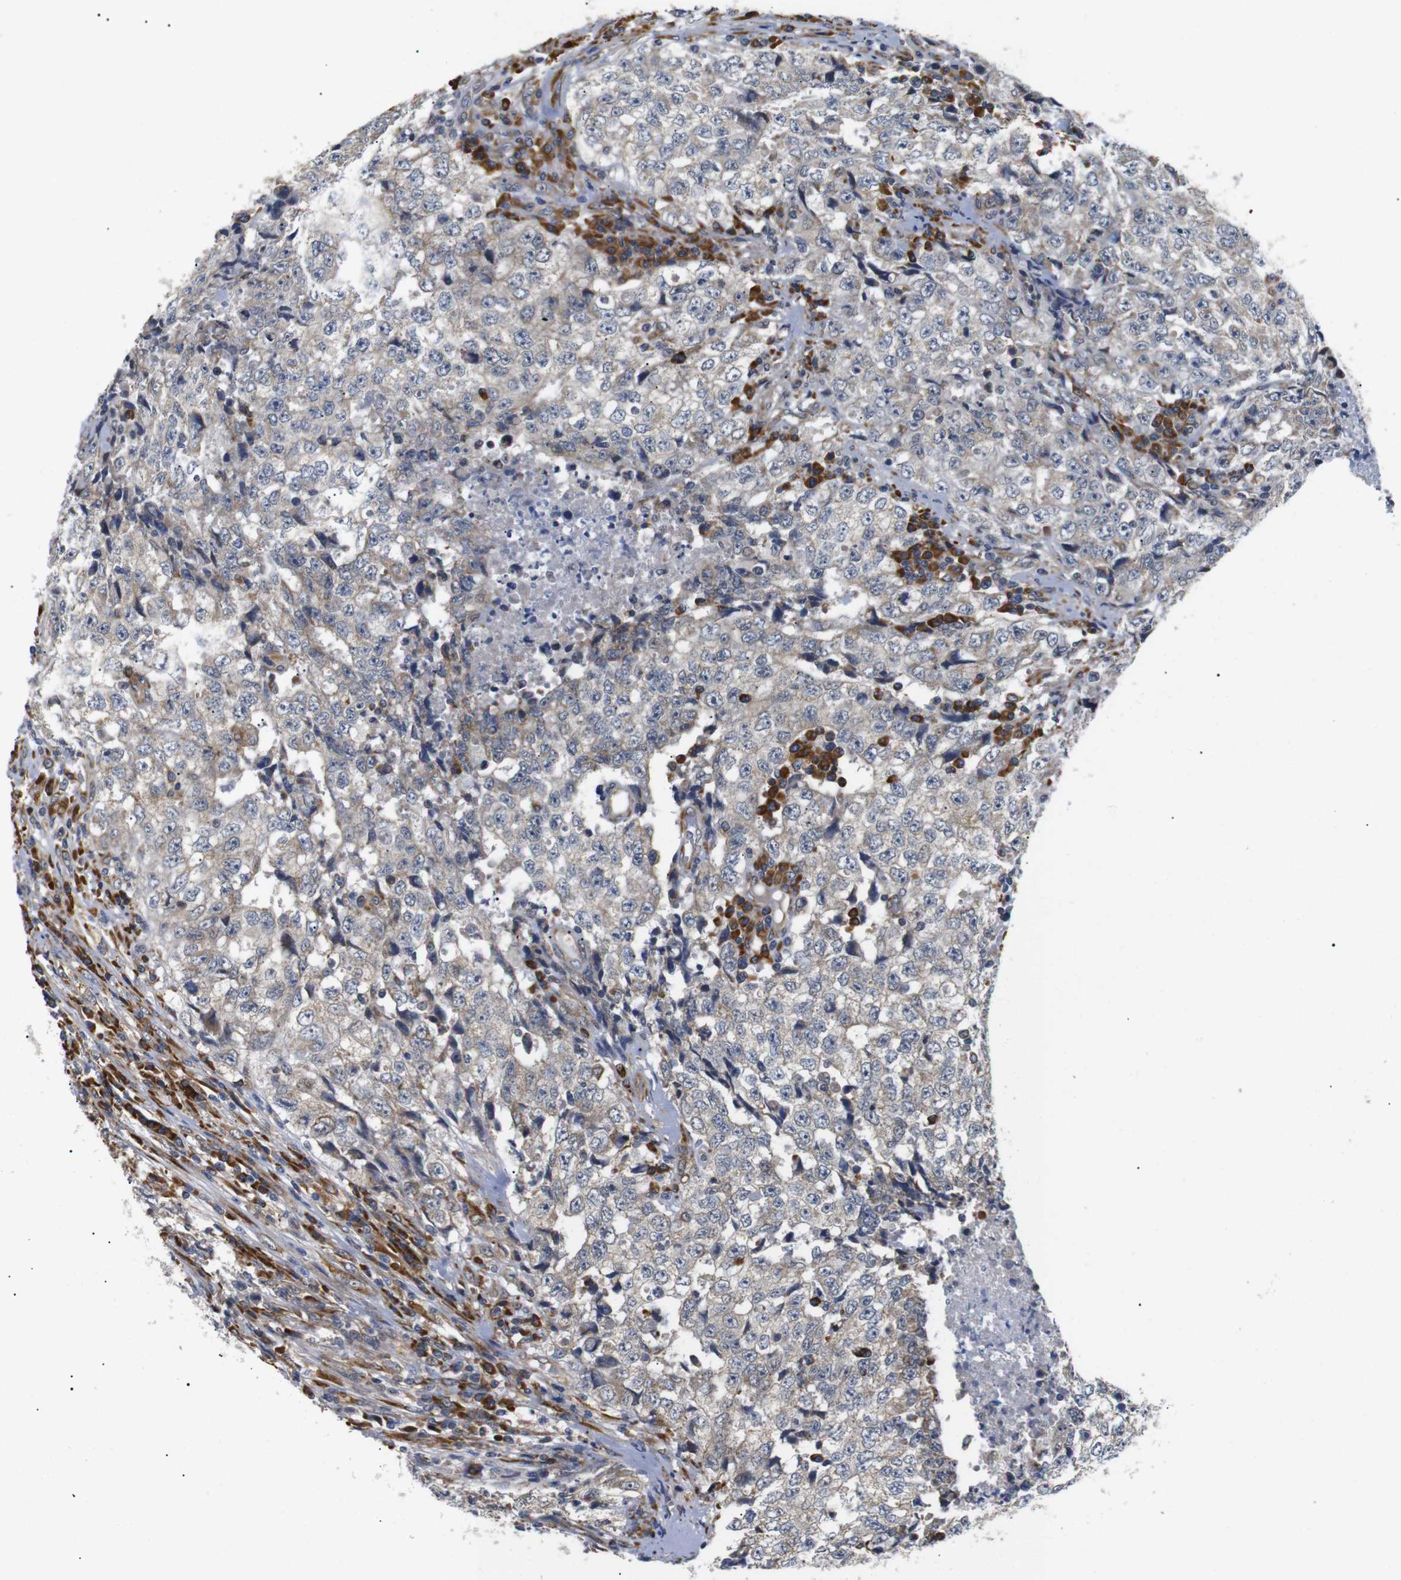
{"staining": {"intensity": "weak", "quantity": "25%-75%", "location": "cytoplasmic/membranous"}, "tissue": "testis cancer", "cell_type": "Tumor cells", "image_type": "cancer", "snomed": [{"axis": "morphology", "description": "Necrosis, NOS"}, {"axis": "morphology", "description": "Carcinoma, Embryonal, NOS"}, {"axis": "topography", "description": "Testis"}], "caption": "IHC histopathology image of neoplastic tissue: testis cancer stained using IHC displays low levels of weak protein expression localized specifically in the cytoplasmic/membranous of tumor cells, appearing as a cytoplasmic/membranous brown color.", "gene": "KANK4", "patient": {"sex": "male", "age": 19}}